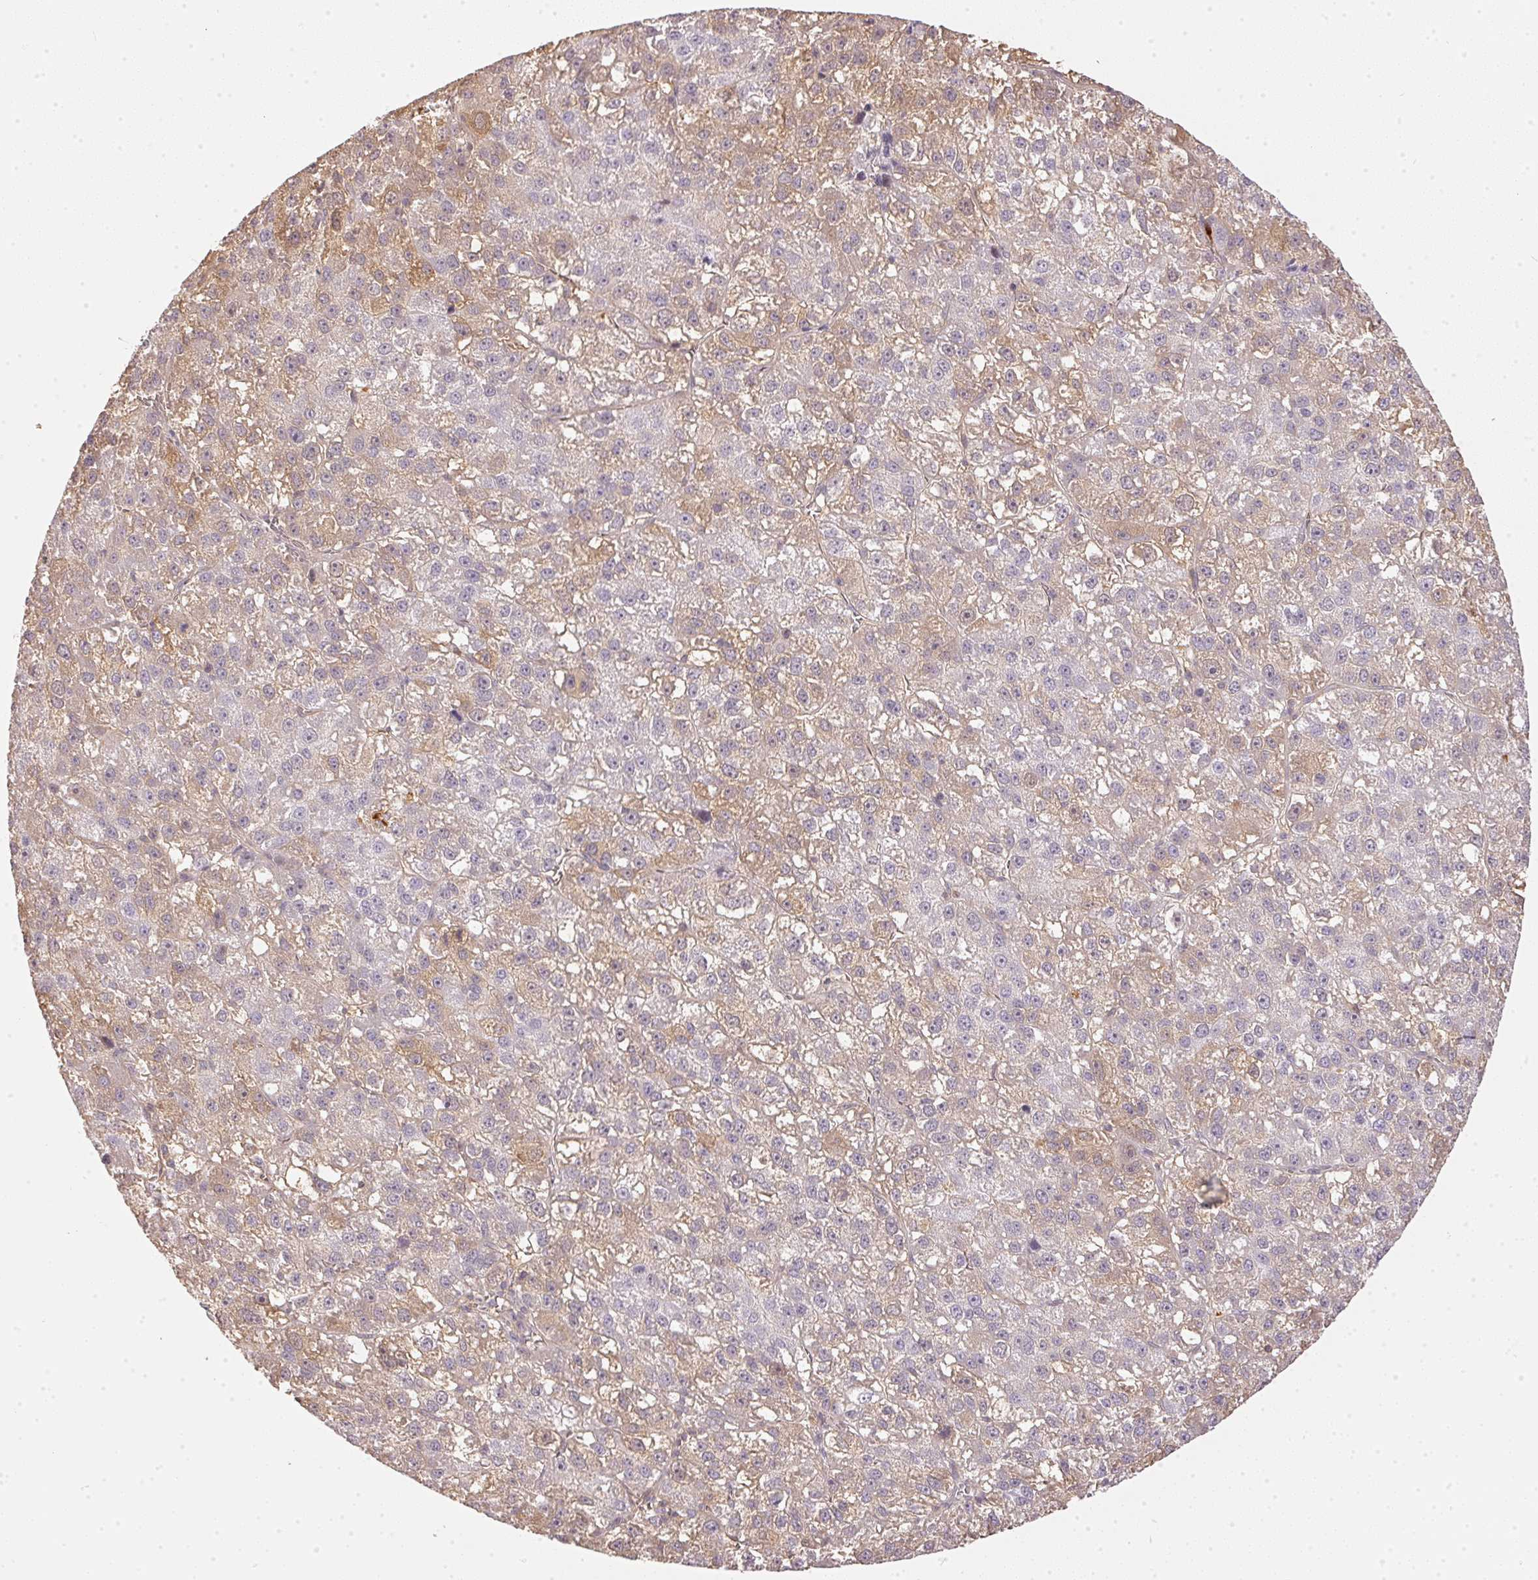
{"staining": {"intensity": "weak", "quantity": "25%-75%", "location": "cytoplasmic/membranous"}, "tissue": "liver cancer", "cell_type": "Tumor cells", "image_type": "cancer", "snomed": [{"axis": "morphology", "description": "Carcinoma, Hepatocellular, NOS"}, {"axis": "topography", "description": "Liver"}], "caption": "Immunohistochemical staining of human hepatocellular carcinoma (liver) demonstrates low levels of weak cytoplasmic/membranous expression in about 25%-75% of tumor cells.", "gene": "BLMH", "patient": {"sex": "female", "age": 70}}